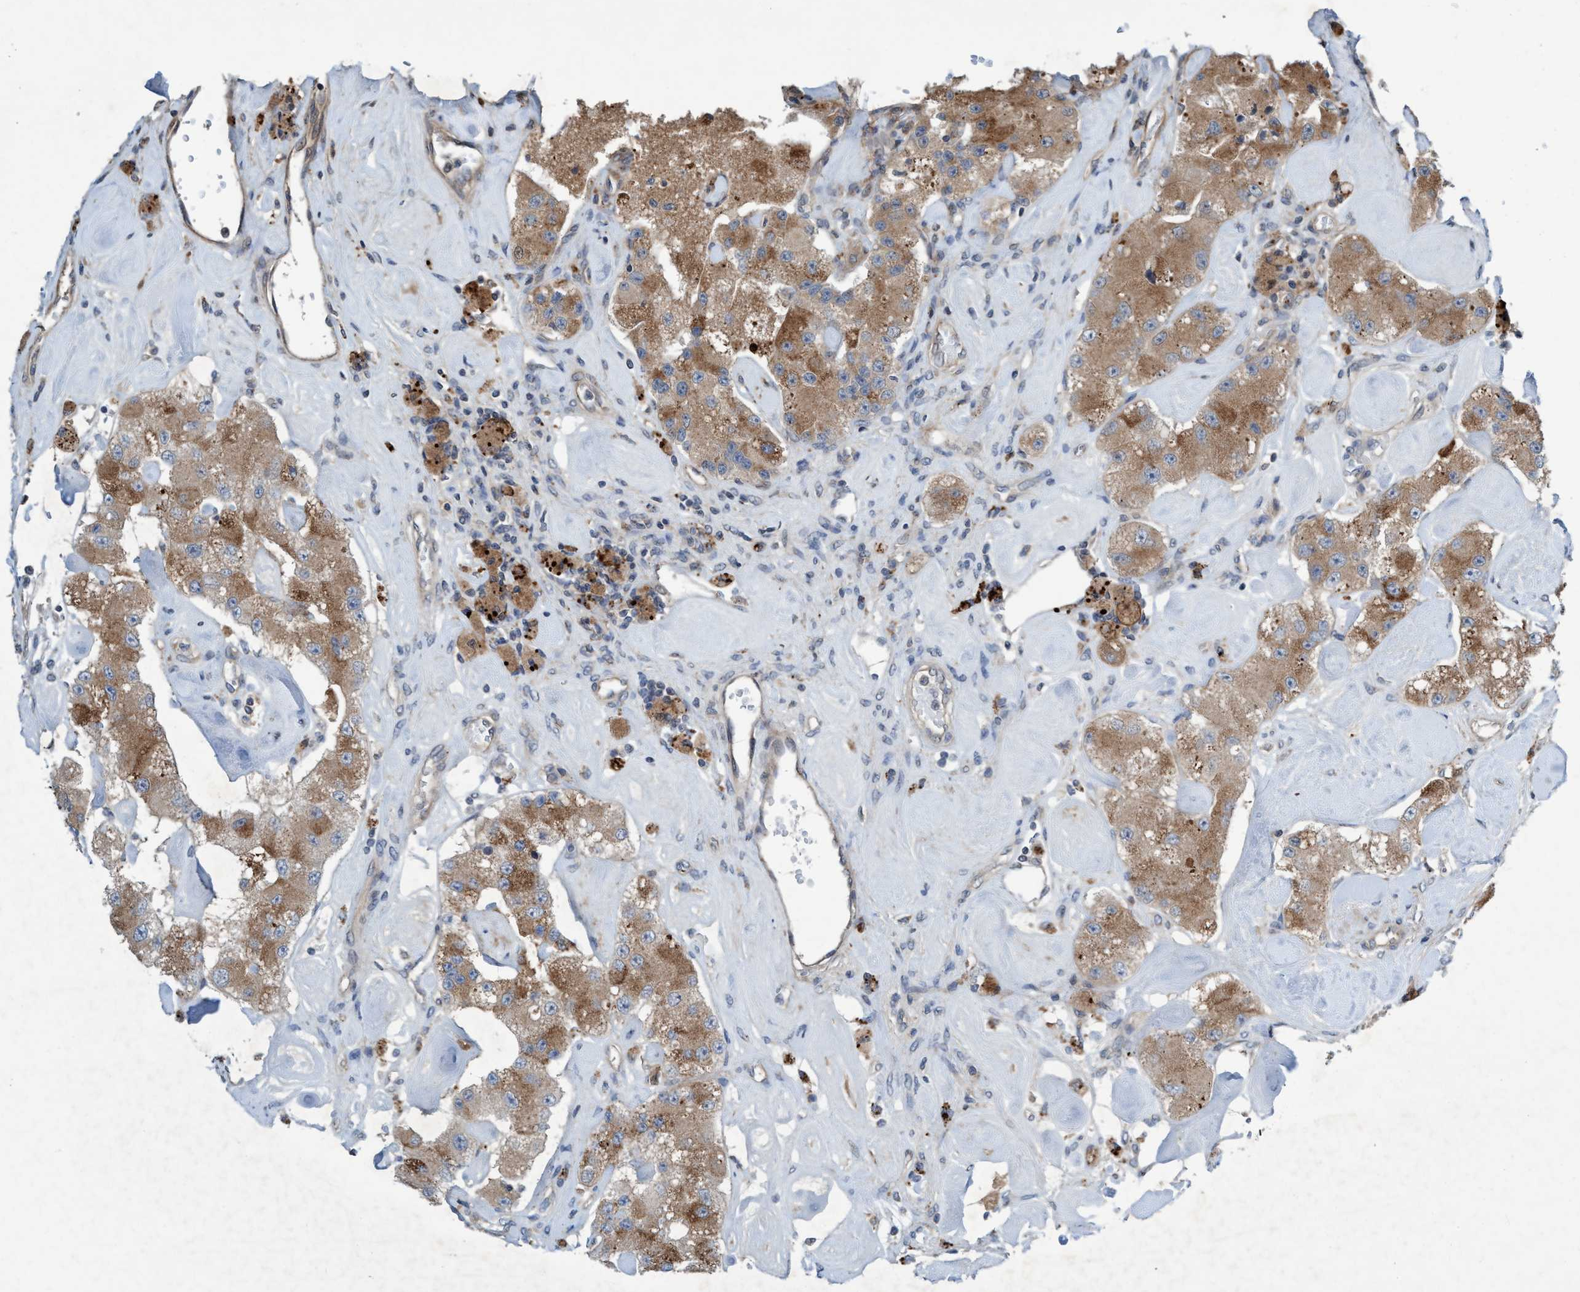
{"staining": {"intensity": "moderate", "quantity": ">75%", "location": "cytoplasmic/membranous"}, "tissue": "carcinoid", "cell_type": "Tumor cells", "image_type": "cancer", "snomed": [{"axis": "morphology", "description": "Carcinoid, malignant, NOS"}, {"axis": "topography", "description": "Pancreas"}], "caption": "A brown stain shows moderate cytoplasmic/membranous positivity of a protein in malignant carcinoid tumor cells.", "gene": "TRIM65", "patient": {"sex": "male", "age": 41}}